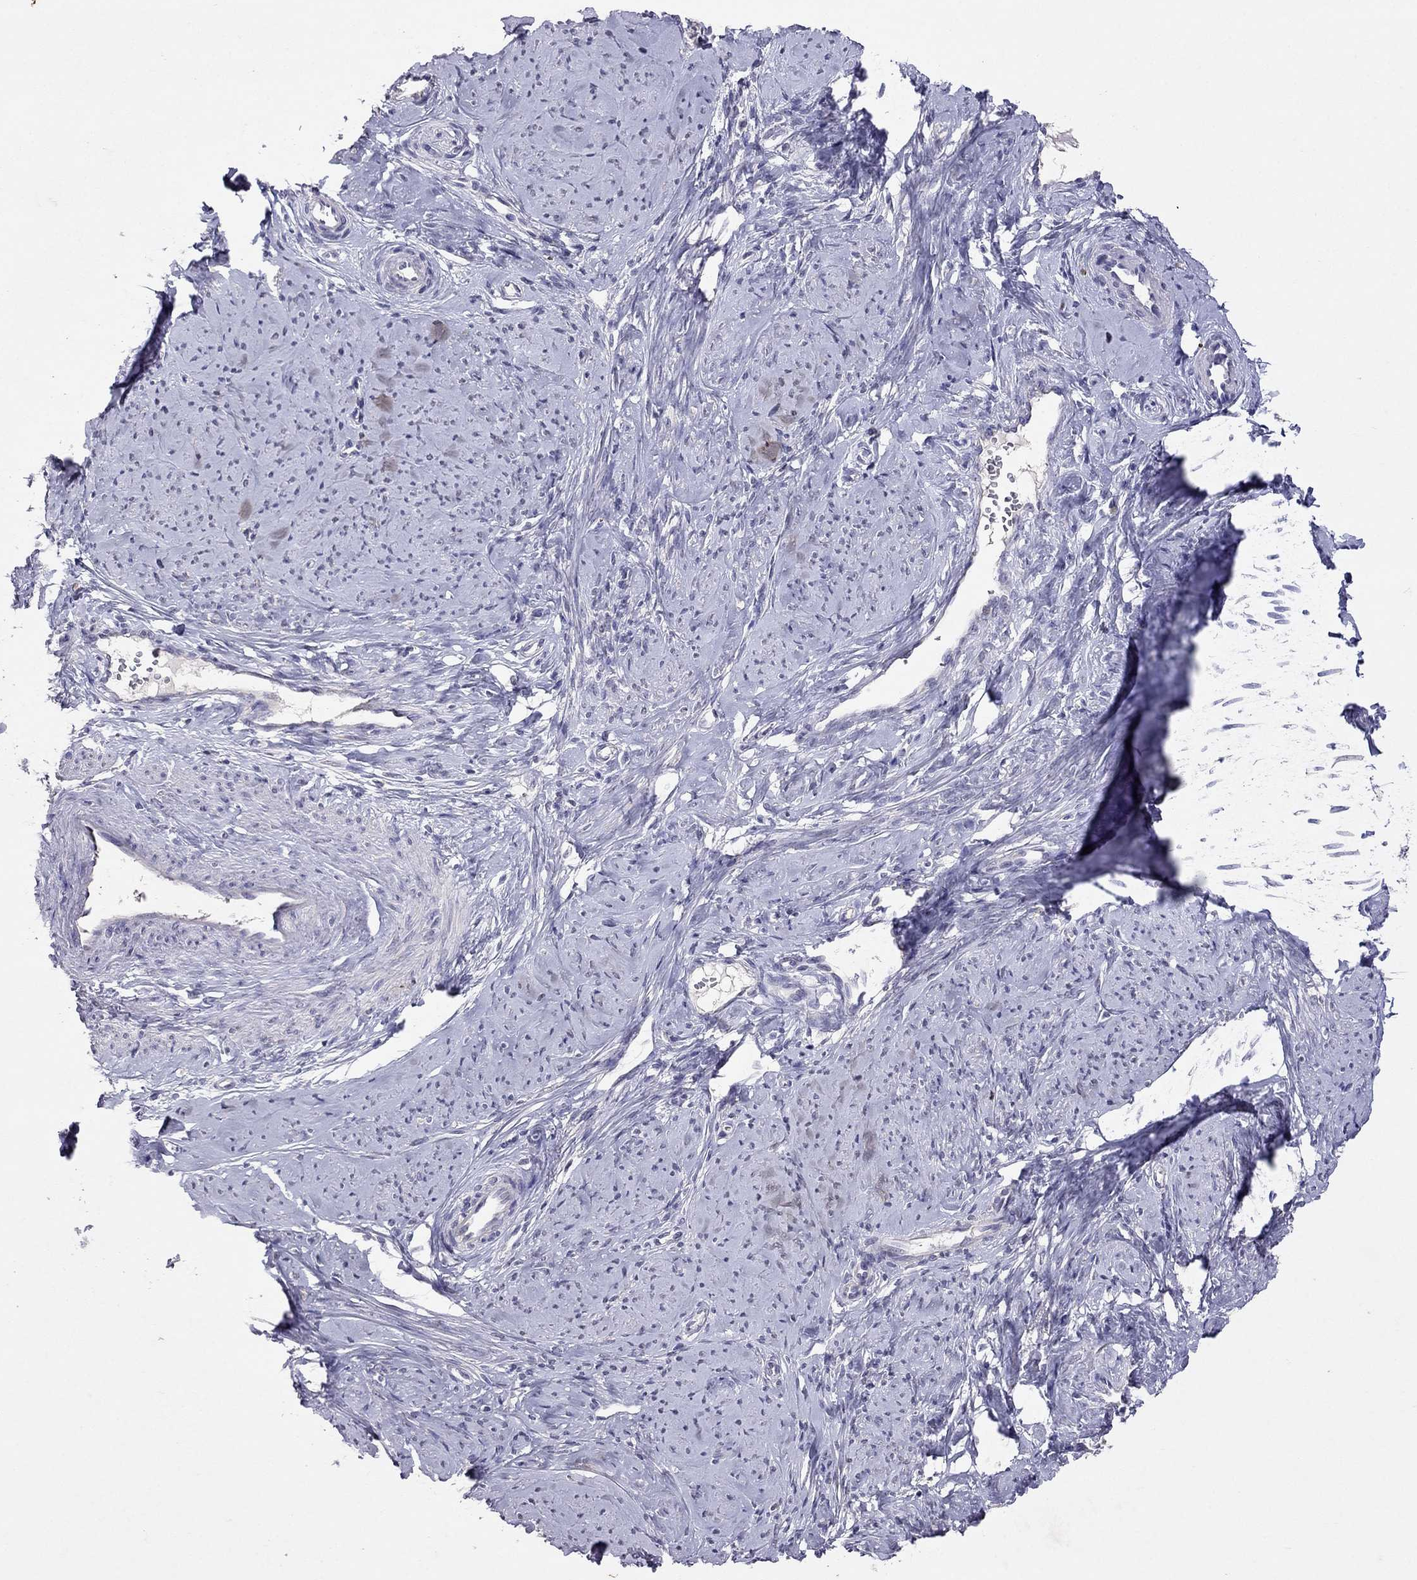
{"staining": {"intensity": "negative", "quantity": "none", "location": "none"}, "tissue": "smooth muscle", "cell_type": "Smooth muscle cells", "image_type": "normal", "snomed": [{"axis": "morphology", "description": "Normal tissue, NOS"}, {"axis": "topography", "description": "Smooth muscle"}], "caption": "Smooth muscle cells are negative for brown protein staining in benign smooth muscle. Brightfield microscopy of immunohistochemistry stained with DAB (brown) and hematoxylin (blue), captured at high magnification.", "gene": "FST", "patient": {"sex": "female", "age": 48}}